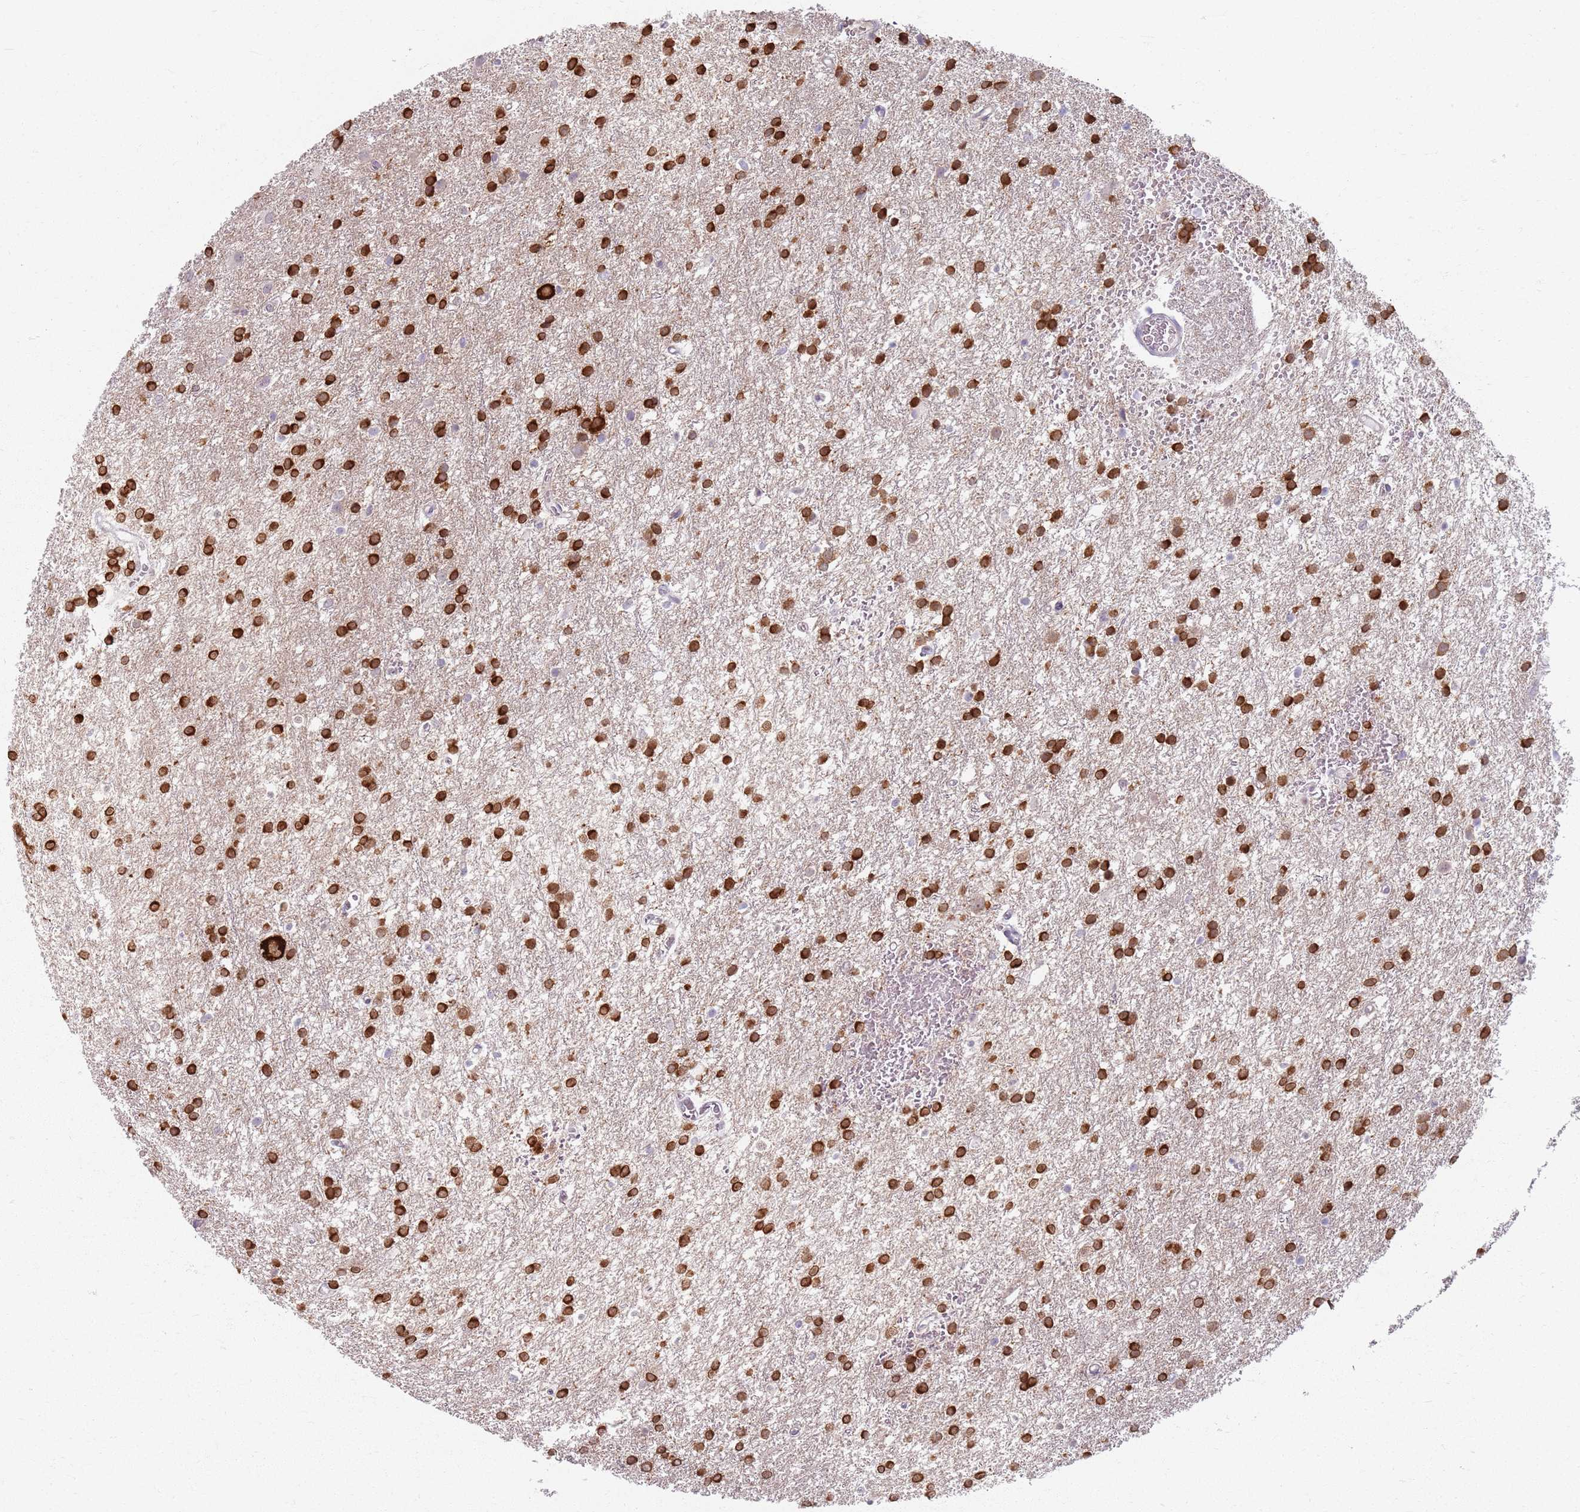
{"staining": {"intensity": "strong", "quantity": ">75%", "location": "cytoplasmic/membranous"}, "tissue": "glioma", "cell_type": "Tumor cells", "image_type": "cancer", "snomed": [{"axis": "morphology", "description": "Glioma, malignant, High grade"}, {"axis": "topography", "description": "Brain"}], "caption": "Strong cytoplasmic/membranous protein positivity is seen in approximately >75% of tumor cells in glioma.", "gene": "CRIPT", "patient": {"sex": "female", "age": 50}}